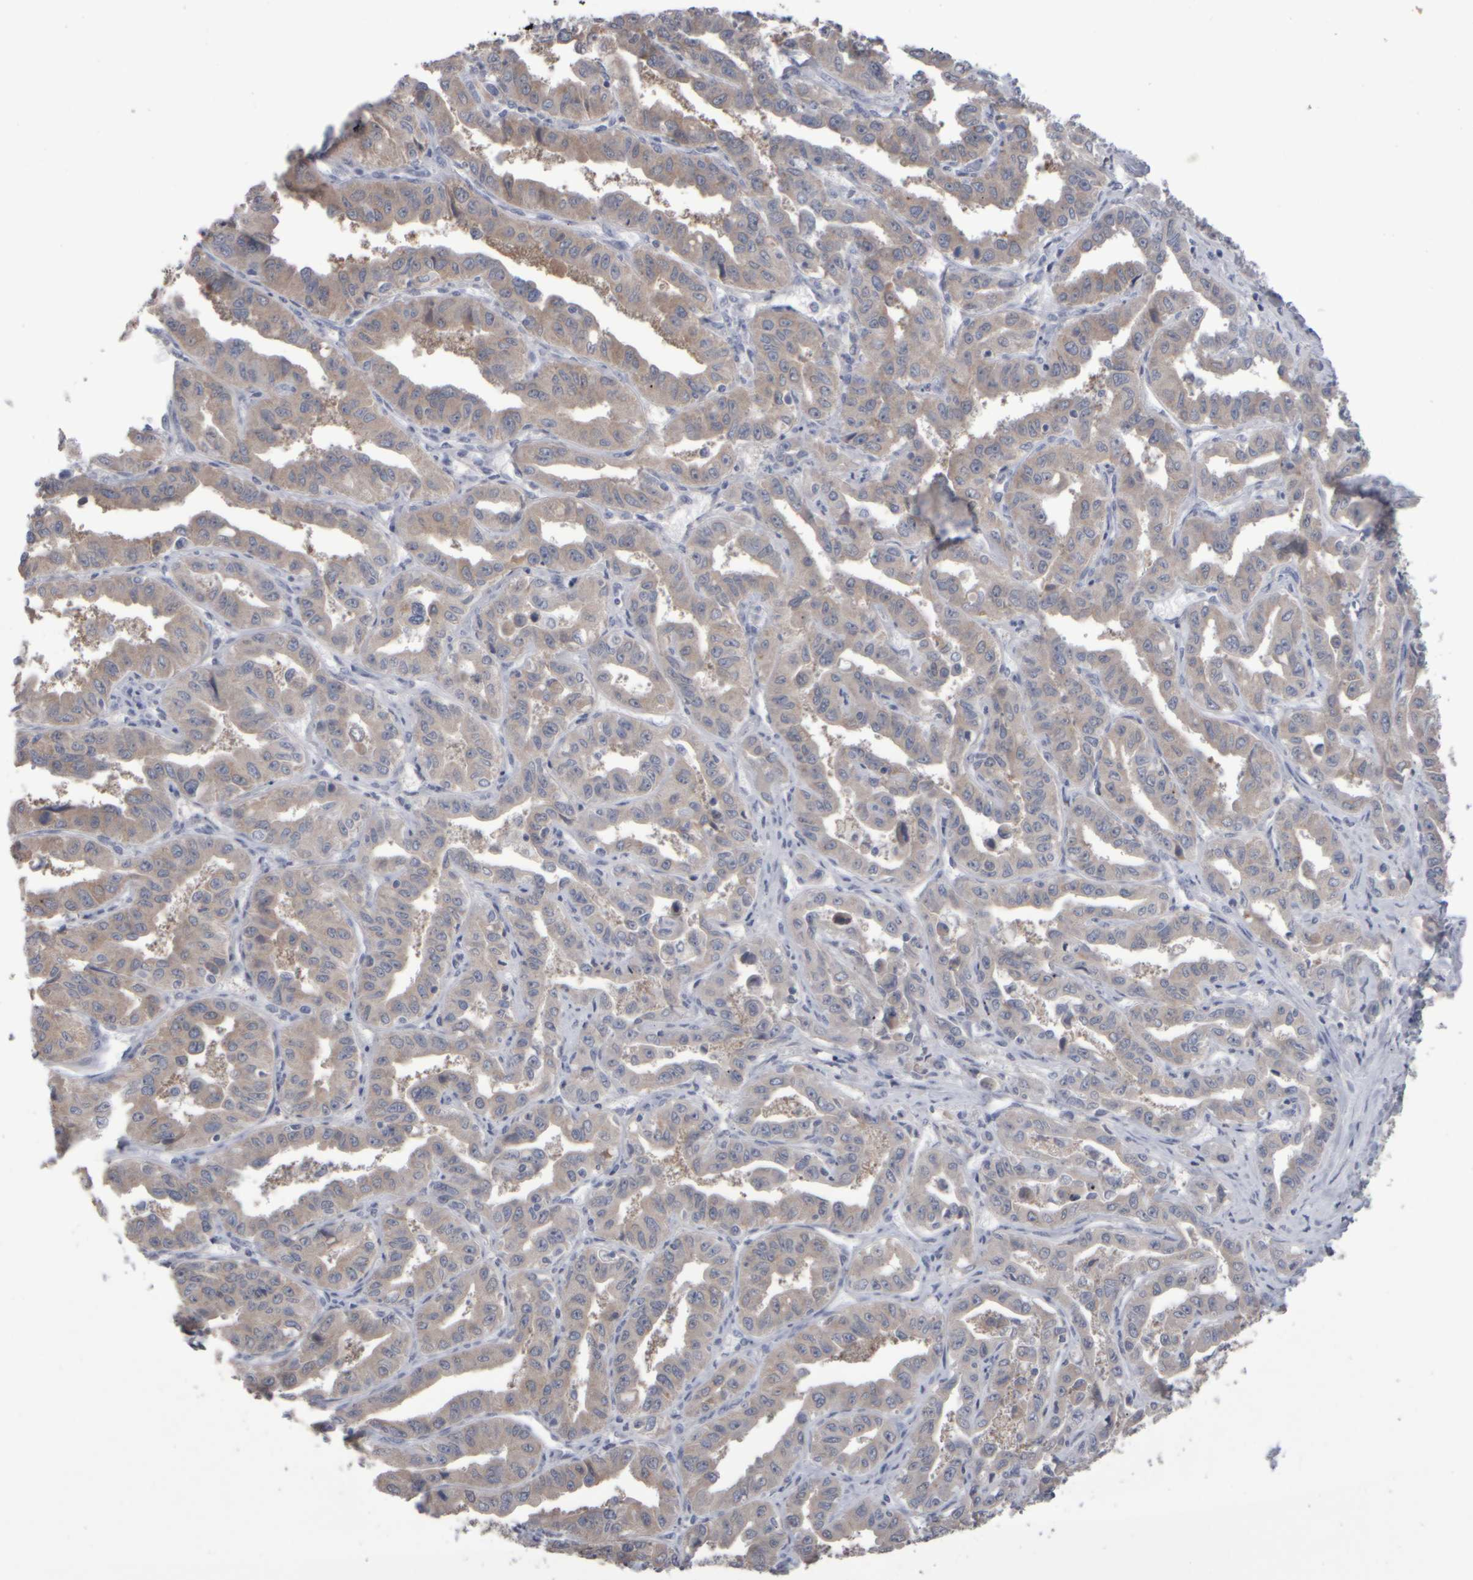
{"staining": {"intensity": "weak", "quantity": "25%-75%", "location": "cytoplasmic/membranous"}, "tissue": "liver cancer", "cell_type": "Tumor cells", "image_type": "cancer", "snomed": [{"axis": "morphology", "description": "Cholangiocarcinoma"}, {"axis": "topography", "description": "Liver"}], "caption": "The immunohistochemical stain labels weak cytoplasmic/membranous positivity in tumor cells of liver cancer tissue.", "gene": "EPHX2", "patient": {"sex": "male", "age": 59}}